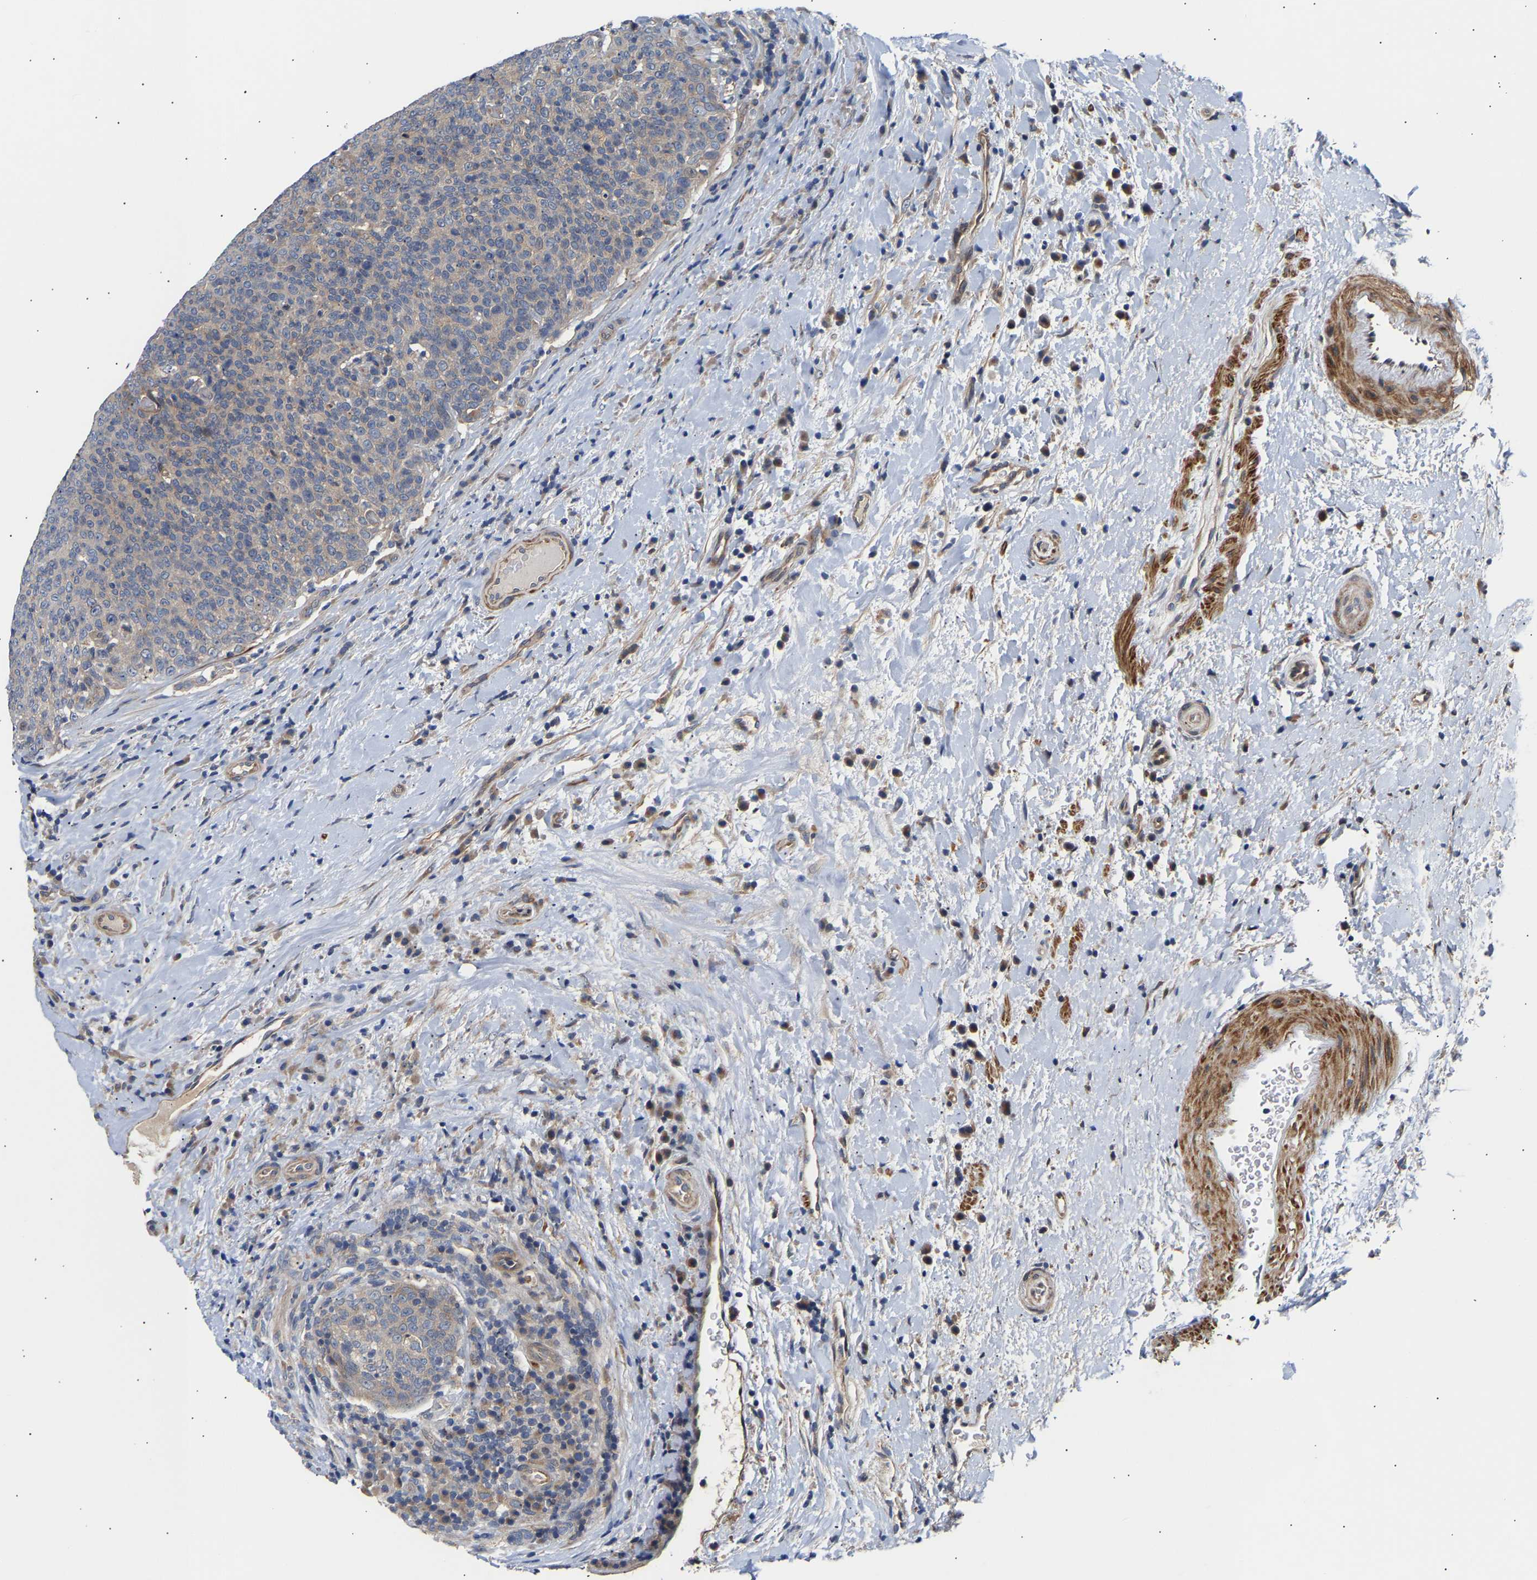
{"staining": {"intensity": "negative", "quantity": "none", "location": "none"}, "tissue": "head and neck cancer", "cell_type": "Tumor cells", "image_type": "cancer", "snomed": [{"axis": "morphology", "description": "Squamous cell carcinoma, NOS"}, {"axis": "morphology", "description": "Squamous cell carcinoma, metastatic, NOS"}, {"axis": "topography", "description": "Lymph node"}, {"axis": "topography", "description": "Head-Neck"}], "caption": "The histopathology image reveals no staining of tumor cells in head and neck cancer (squamous cell carcinoma).", "gene": "KASH5", "patient": {"sex": "male", "age": 62}}